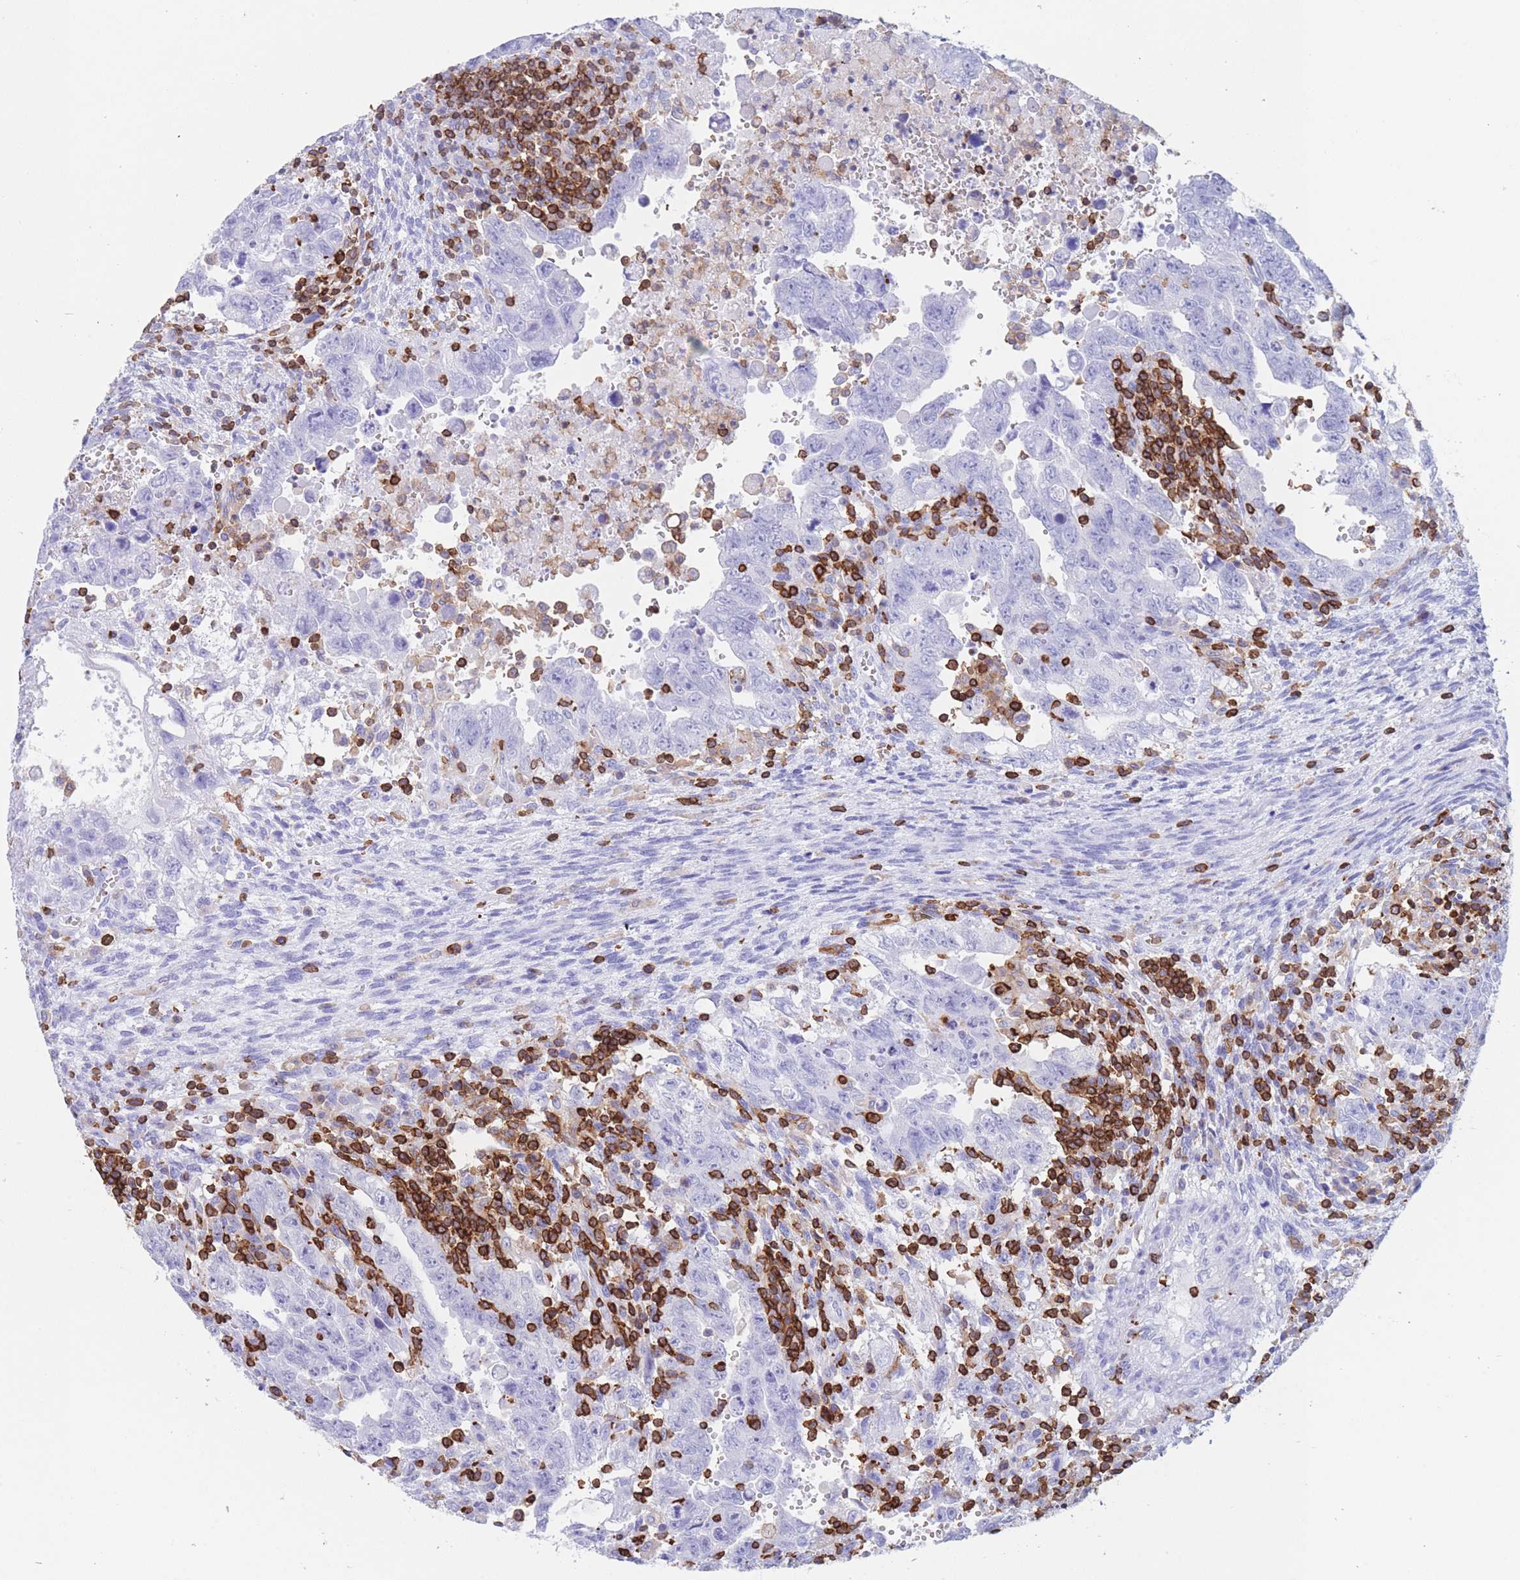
{"staining": {"intensity": "negative", "quantity": "none", "location": "none"}, "tissue": "testis cancer", "cell_type": "Tumor cells", "image_type": "cancer", "snomed": [{"axis": "morphology", "description": "Carcinoma, Embryonal, NOS"}, {"axis": "topography", "description": "Testis"}], "caption": "This is an immunohistochemistry image of testis cancer (embryonal carcinoma). There is no positivity in tumor cells.", "gene": "CORO1A", "patient": {"sex": "male", "age": 28}}